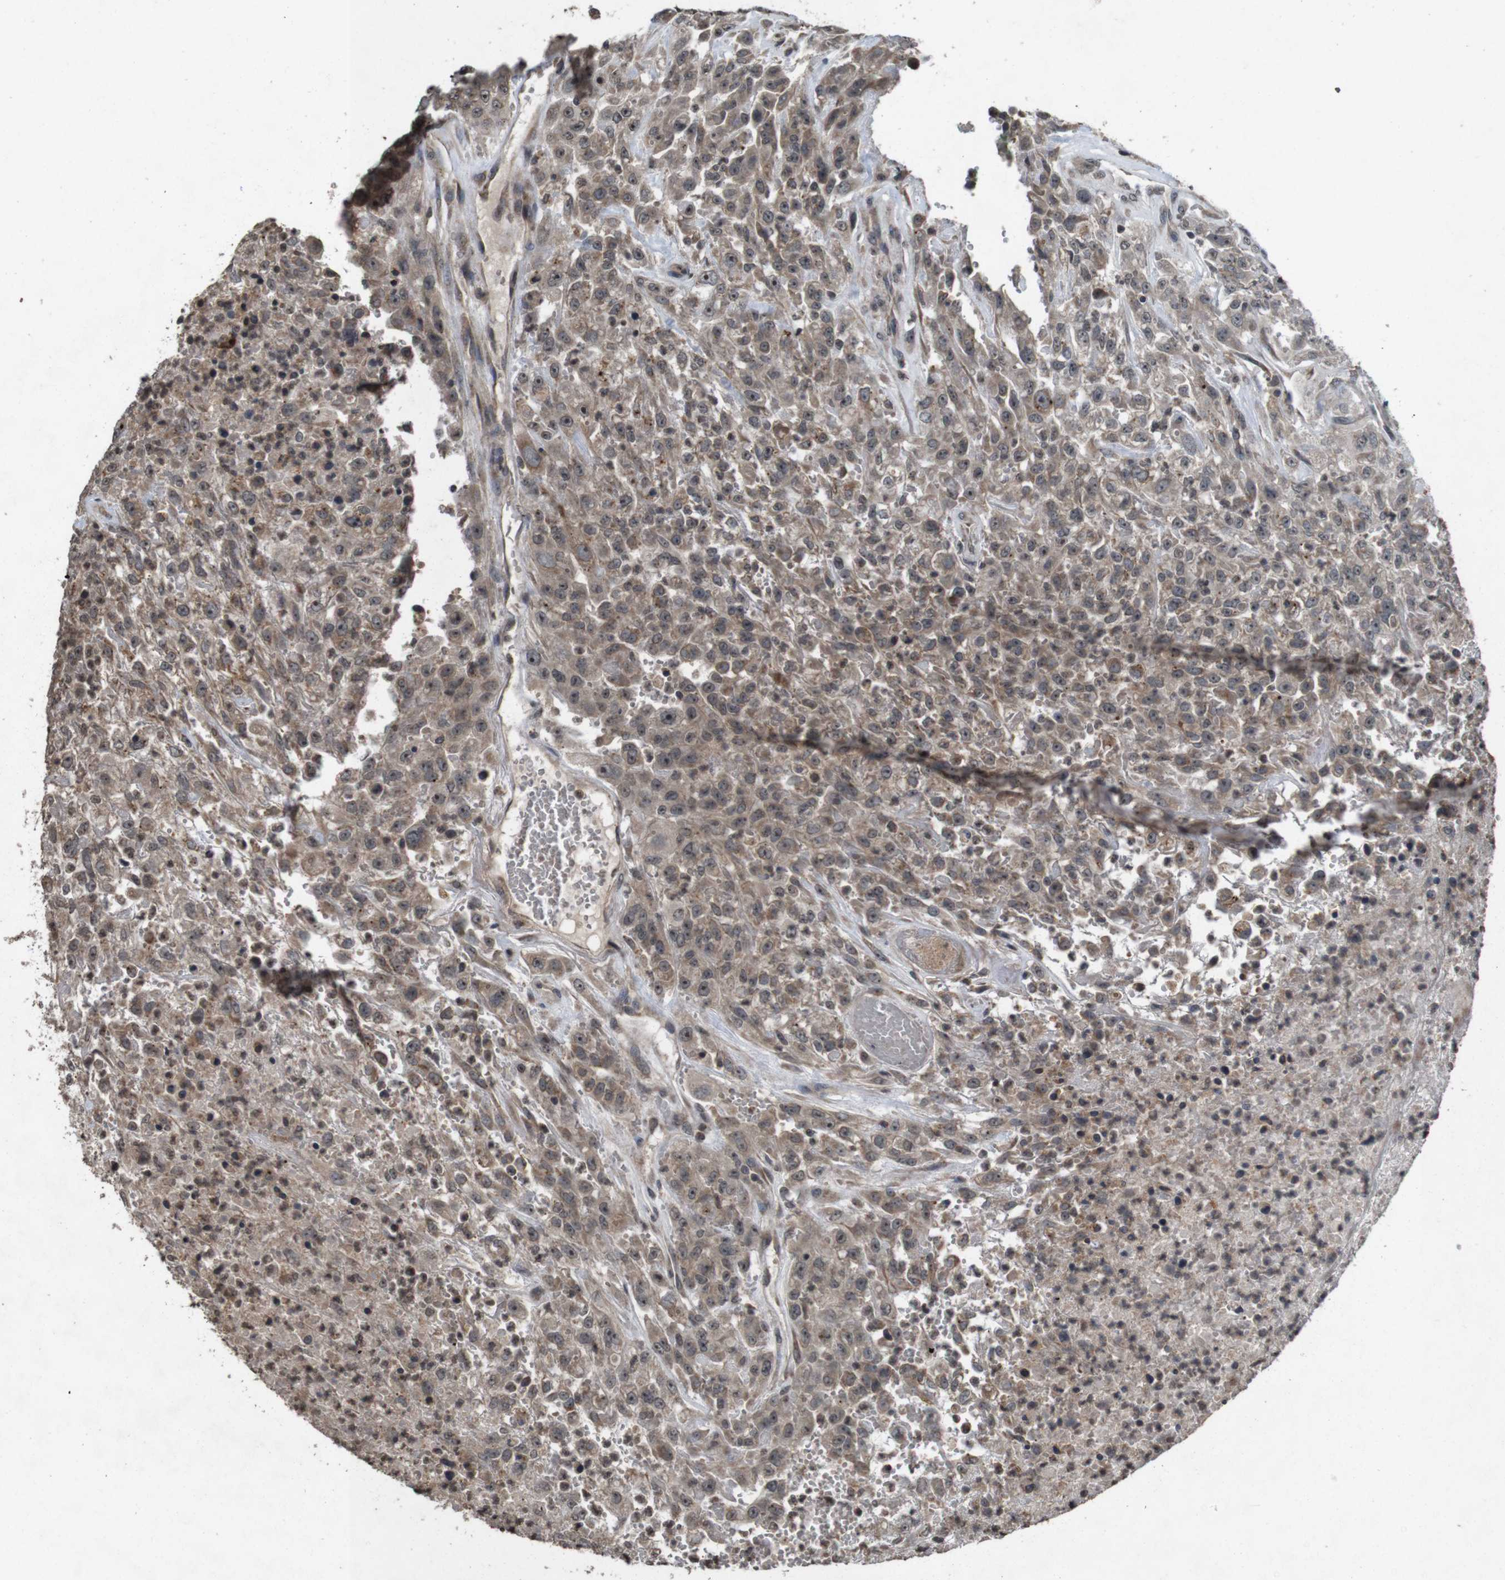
{"staining": {"intensity": "moderate", "quantity": ">75%", "location": "cytoplasmic/membranous,nuclear"}, "tissue": "urothelial cancer", "cell_type": "Tumor cells", "image_type": "cancer", "snomed": [{"axis": "morphology", "description": "Urothelial carcinoma, High grade"}, {"axis": "topography", "description": "Urinary bladder"}], "caption": "A histopathology image of urothelial carcinoma (high-grade) stained for a protein displays moderate cytoplasmic/membranous and nuclear brown staining in tumor cells. (Stains: DAB in brown, nuclei in blue, Microscopy: brightfield microscopy at high magnification).", "gene": "SORL1", "patient": {"sex": "male", "age": 46}}